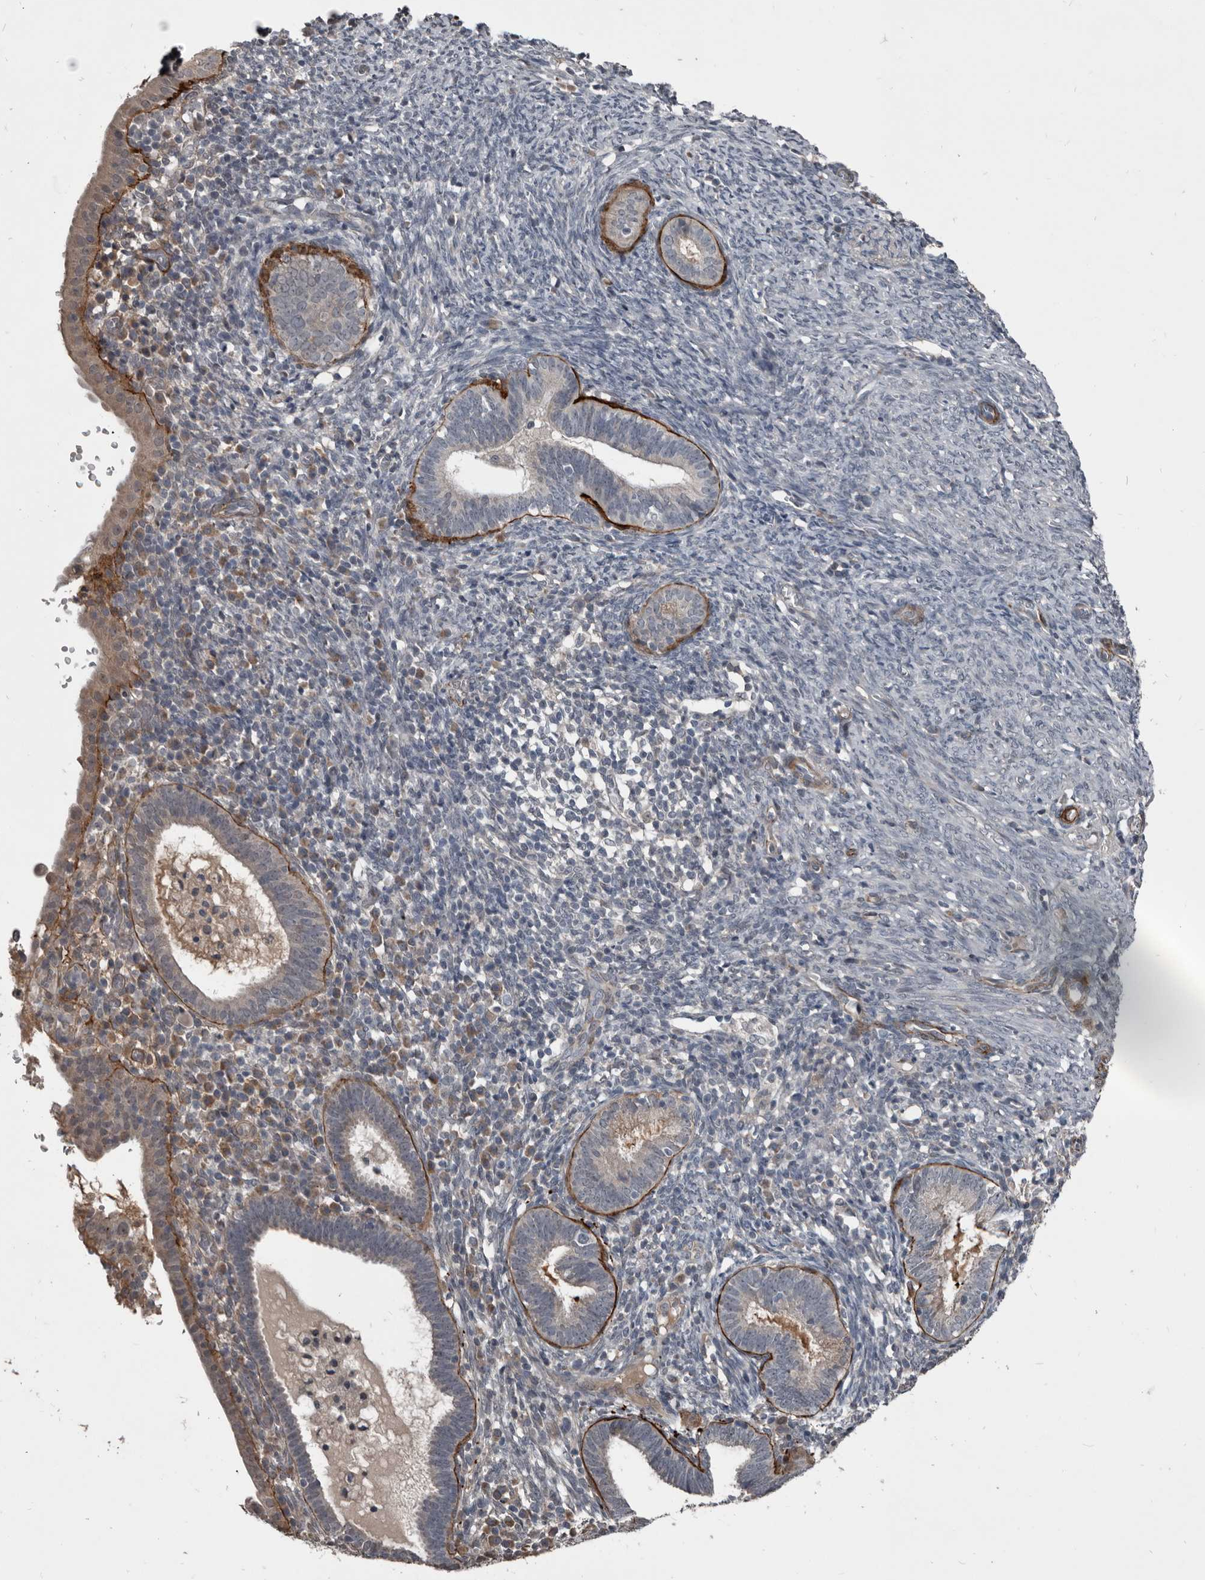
{"staining": {"intensity": "negative", "quantity": "none", "location": "none"}, "tissue": "endometrial cancer", "cell_type": "Tumor cells", "image_type": "cancer", "snomed": [{"axis": "morphology", "description": "Adenocarcinoma, NOS"}, {"axis": "topography", "description": "Uterus"}], "caption": "This is an immunohistochemistry (IHC) image of endometrial cancer. There is no staining in tumor cells.", "gene": "C1orf216", "patient": {"sex": "female", "age": 77}}